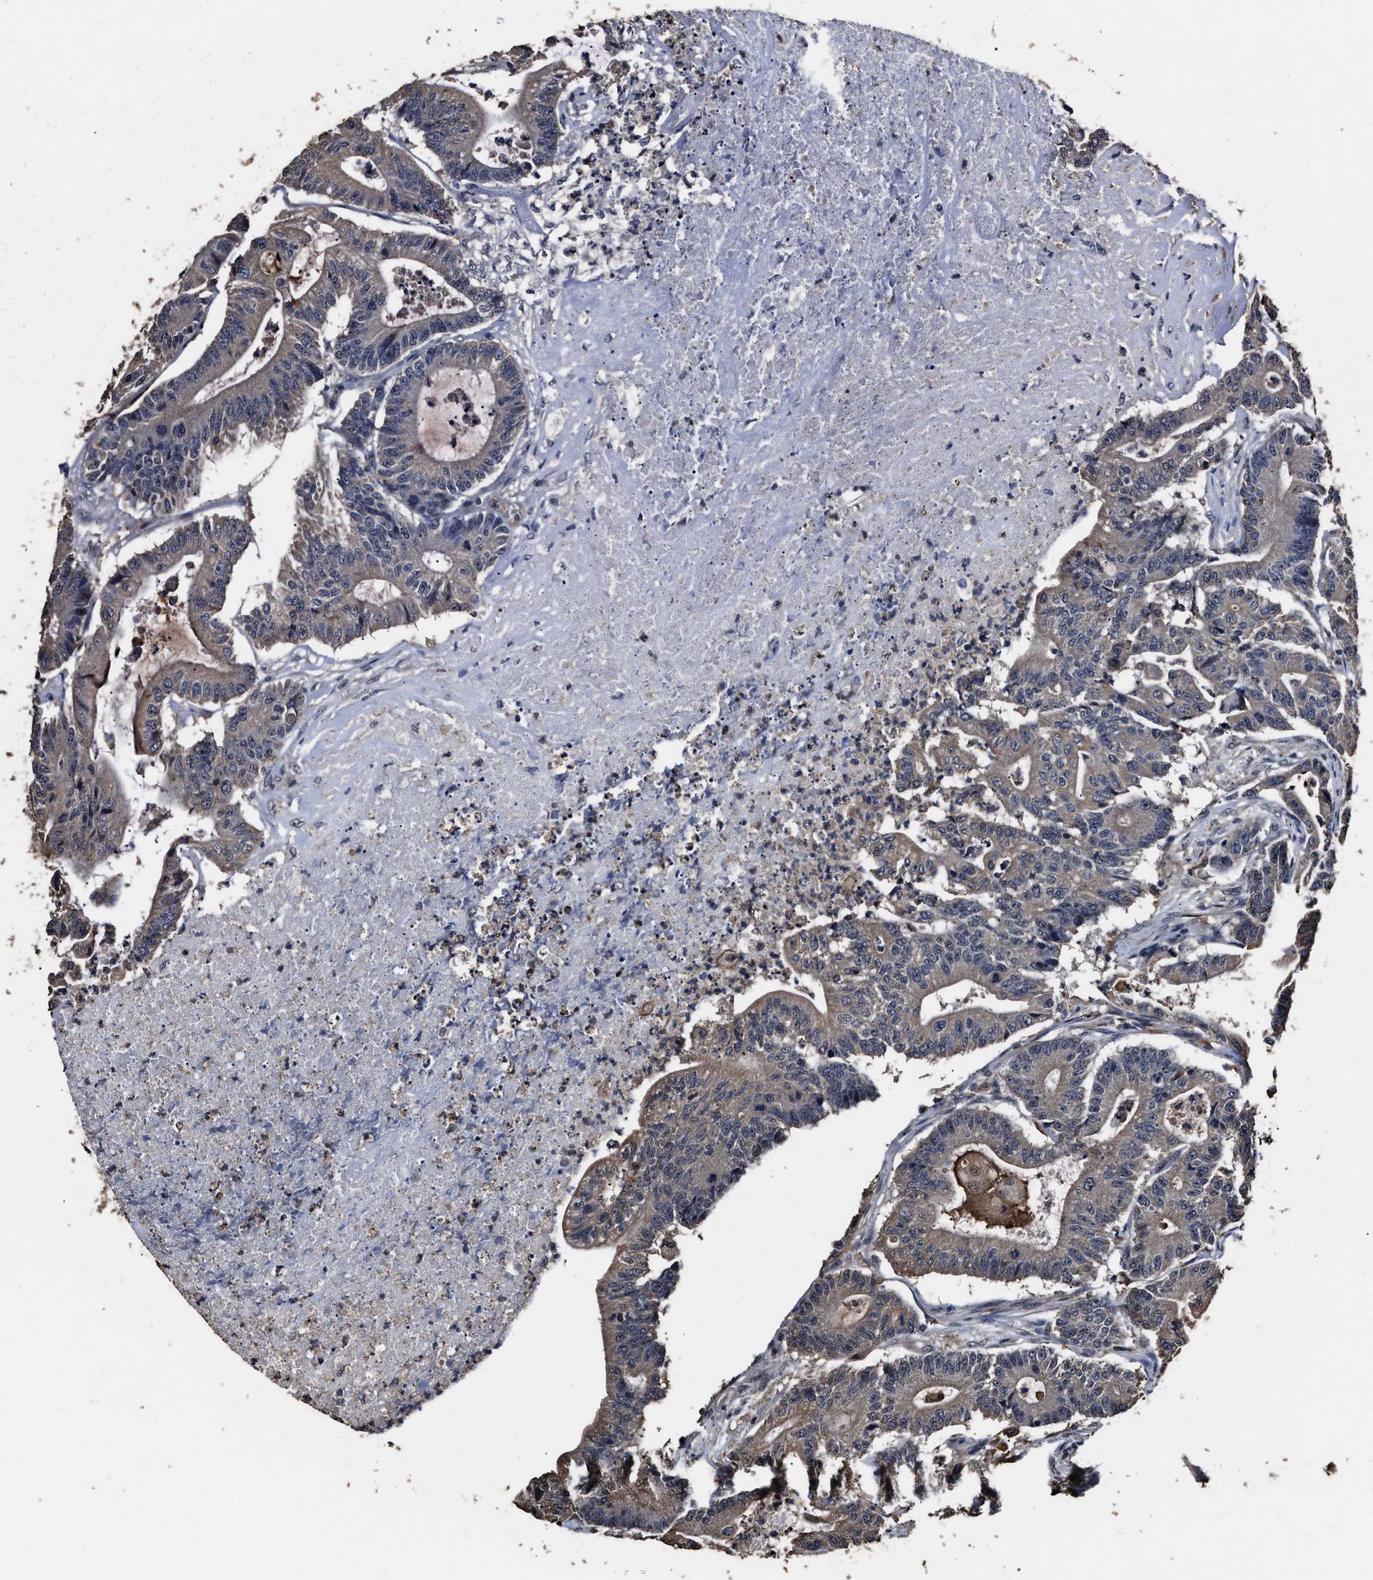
{"staining": {"intensity": "weak", "quantity": "25%-75%", "location": "cytoplasmic/membranous"}, "tissue": "colorectal cancer", "cell_type": "Tumor cells", "image_type": "cancer", "snomed": [{"axis": "morphology", "description": "Adenocarcinoma, NOS"}, {"axis": "topography", "description": "Colon"}], "caption": "Immunohistochemical staining of human colorectal cancer (adenocarcinoma) exhibits low levels of weak cytoplasmic/membranous positivity in about 25%-75% of tumor cells.", "gene": "RSBN1L", "patient": {"sex": "female", "age": 84}}